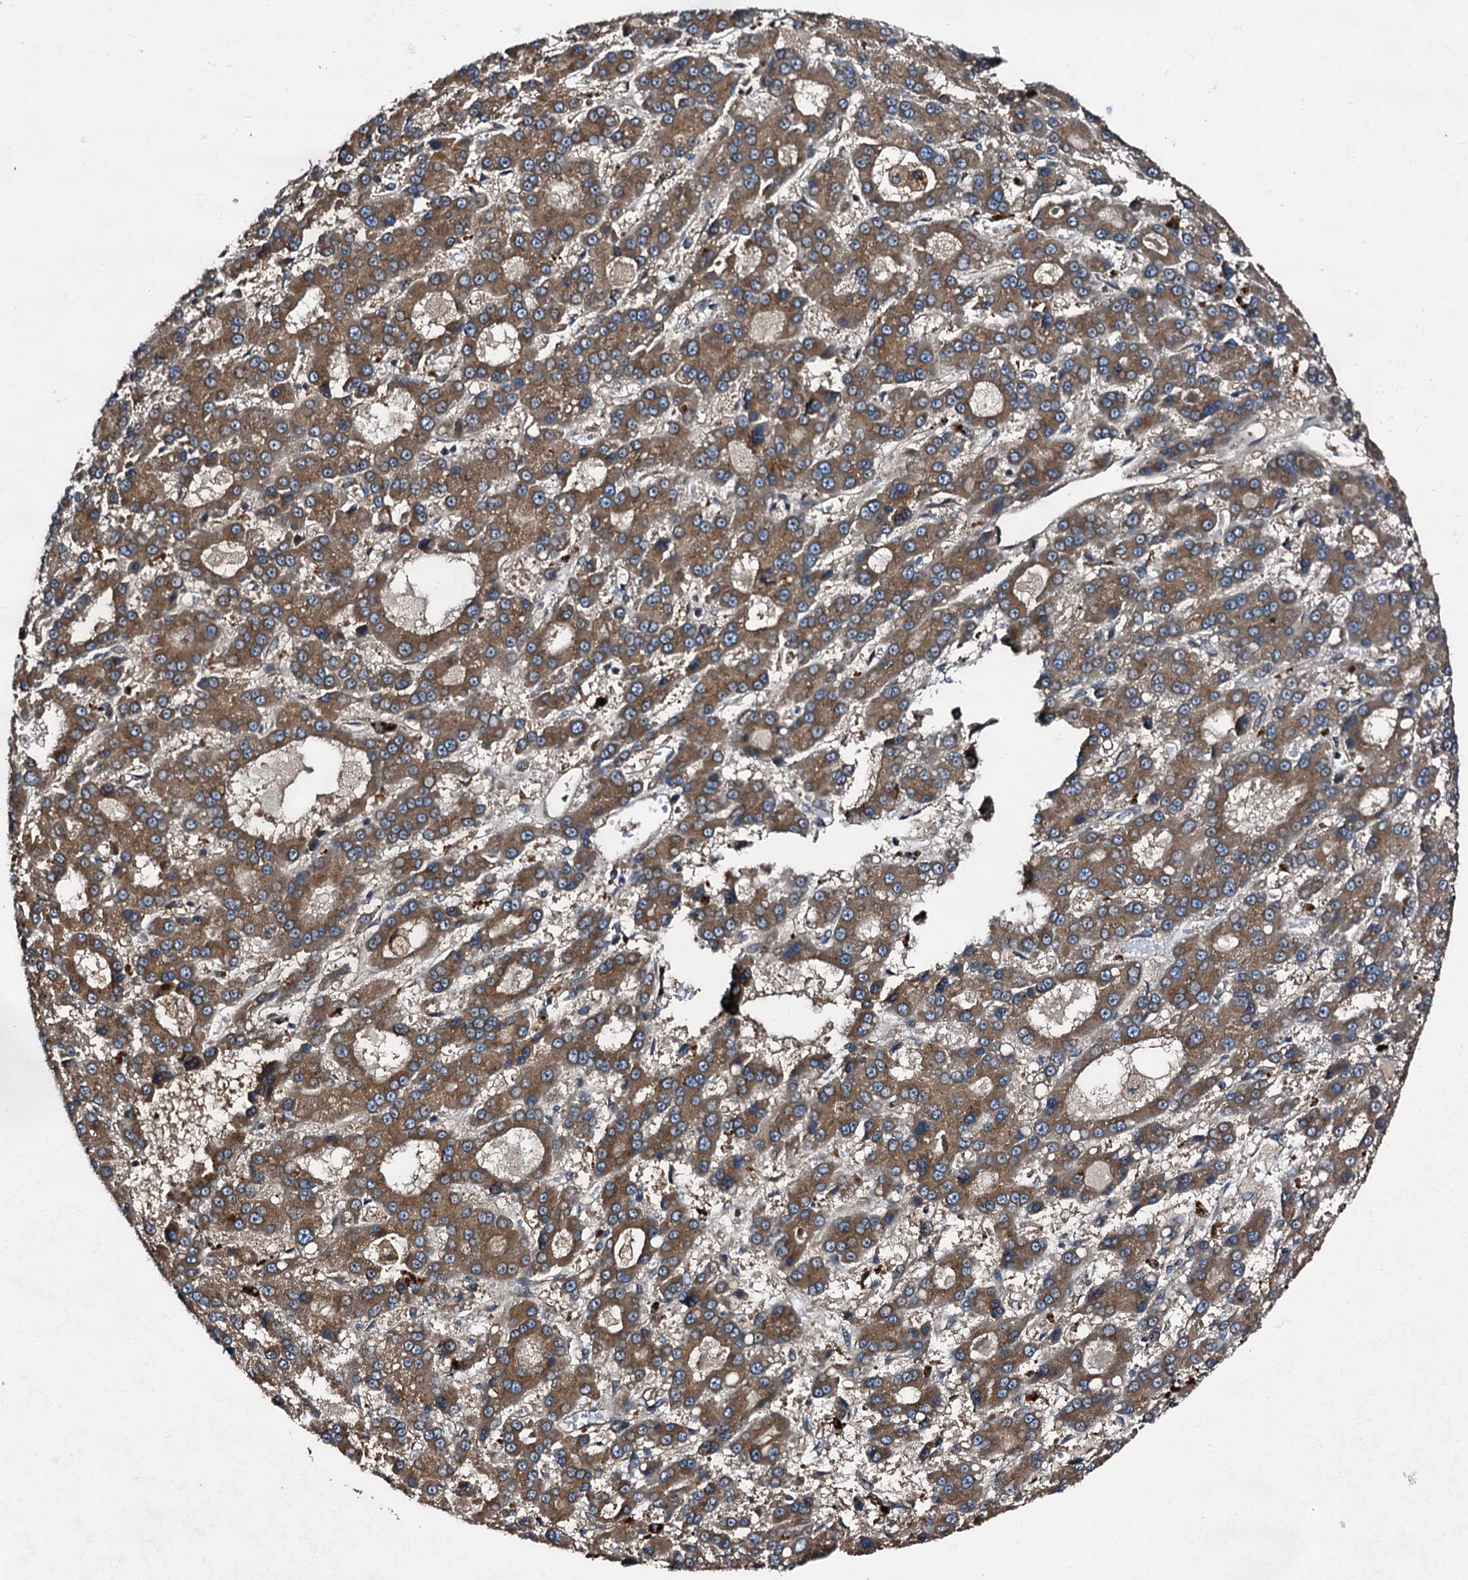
{"staining": {"intensity": "moderate", "quantity": ">75%", "location": "cytoplasmic/membranous"}, "tissue": "liver cancer", "cell_type": "Tumor cells", "image_type": "cancer", "snomed": [{"axis": "morphology", "description": "Carcinoma, Hepatocellular, NOS"}, {"axis": "topography", "description": "Liver"}], "caption": "DAB immunohistochemical staining of human hepatocellular carcinoma (liver) shows moderate cytoplasmic/membranous protein staining in approximately >75% of tumor cells. (brown staining indicates protein expression, while blue staining denotes nuclei).", "gene": "PEX5", "patient": {"sex": "male", "age": 70}}